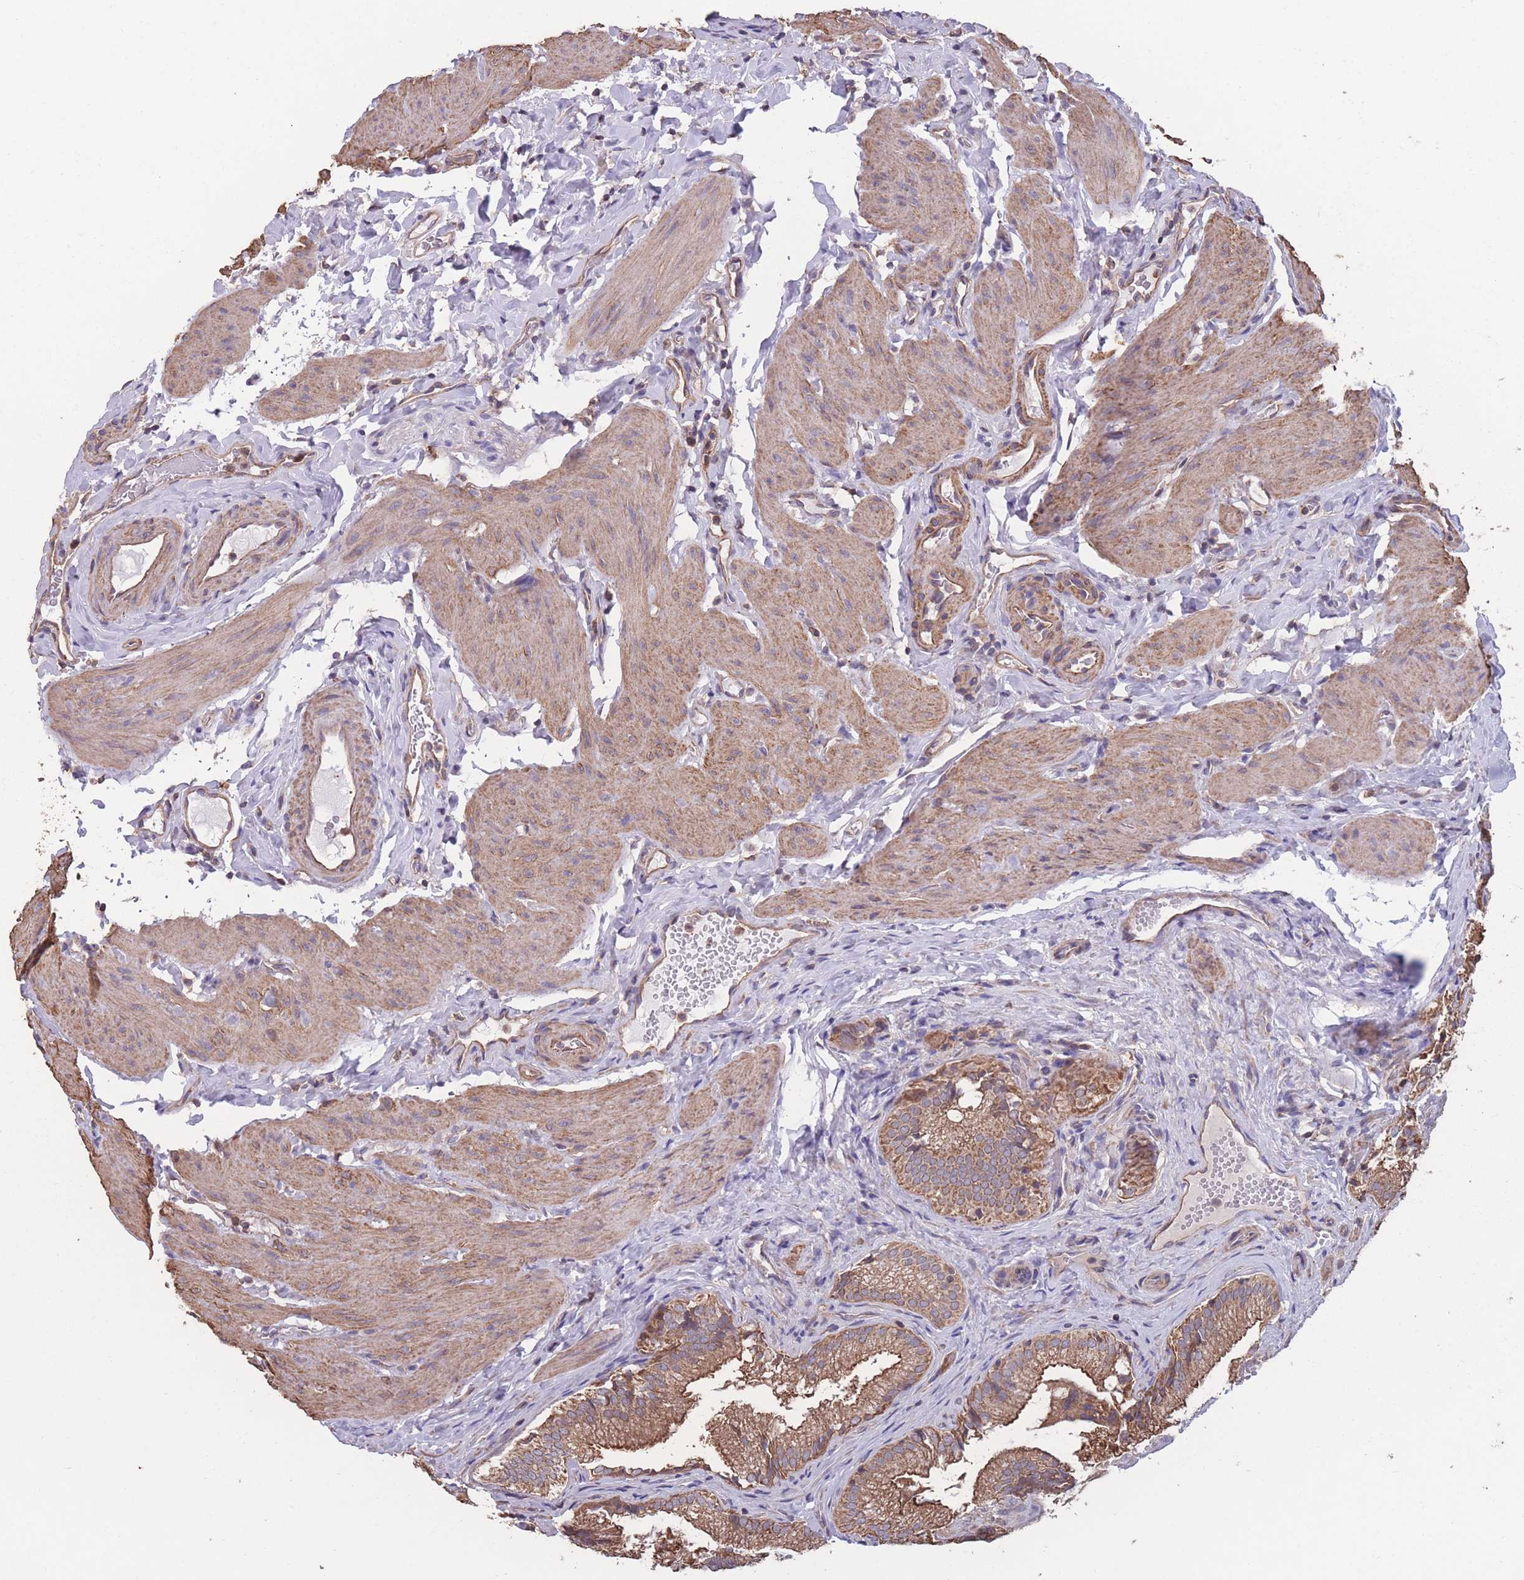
{"staining": {"intensity": "moderate", "quantity": ">75%", "location": "cytoplasmic/membranous"}, "tissue": "gallbladder", "cell_type": "Glandular cells", "image_type": "normal", "snomed": [{"axis": "morphology", "description": "Normal tissue, NOS"}, {"axis": "topography", "description": "Gallbladder"}], "caption": "Protein staining of normal gallbladder displays moderate cytoplasmic/membranous expression in approximately >75% of glandular cells.", "gene": "NUDT21", "patient": {"sex": "female", "age": 30}}